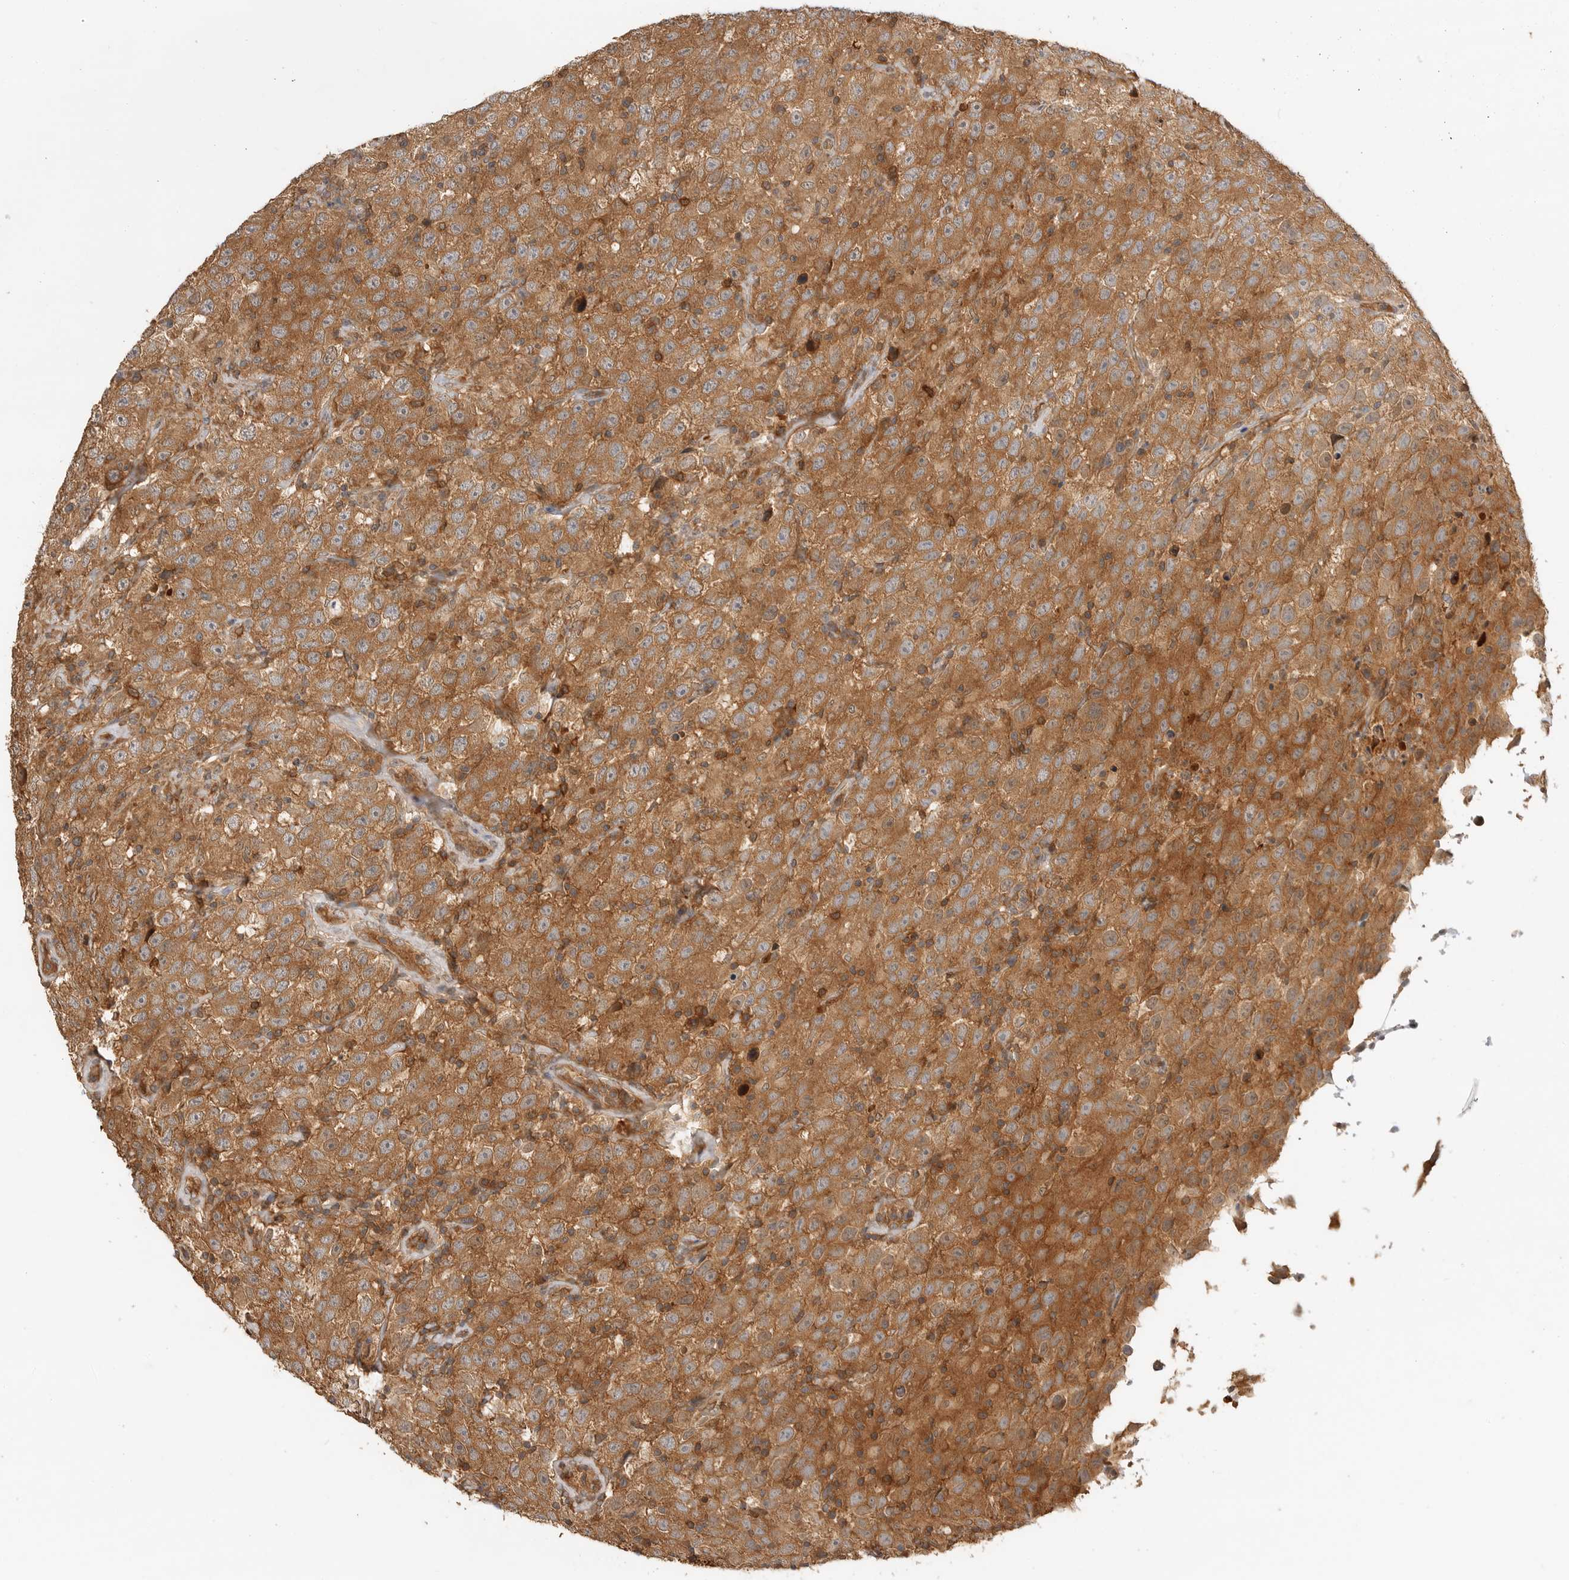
{"staining": {"intensity": "strong", "quantity": ">75%", "location": "cytoplasmic/membranous"}, "tissue": "testis cancer", "cell_type": "Tumor cells", "image_type": "cancer", "snomed": [{"axis": "morphology", "description": "Seminoma, NOS"}, {"axis": "topography", "description": "Testis"}], "caption": "Brown immunohistochemical staining in human testis cancer (seminoma) shows strong cytoplasmic/membranous expression in about >75% of tumor cells.", "gene": "CLDN12", "patient": {"sex": "male", "age": 41}}